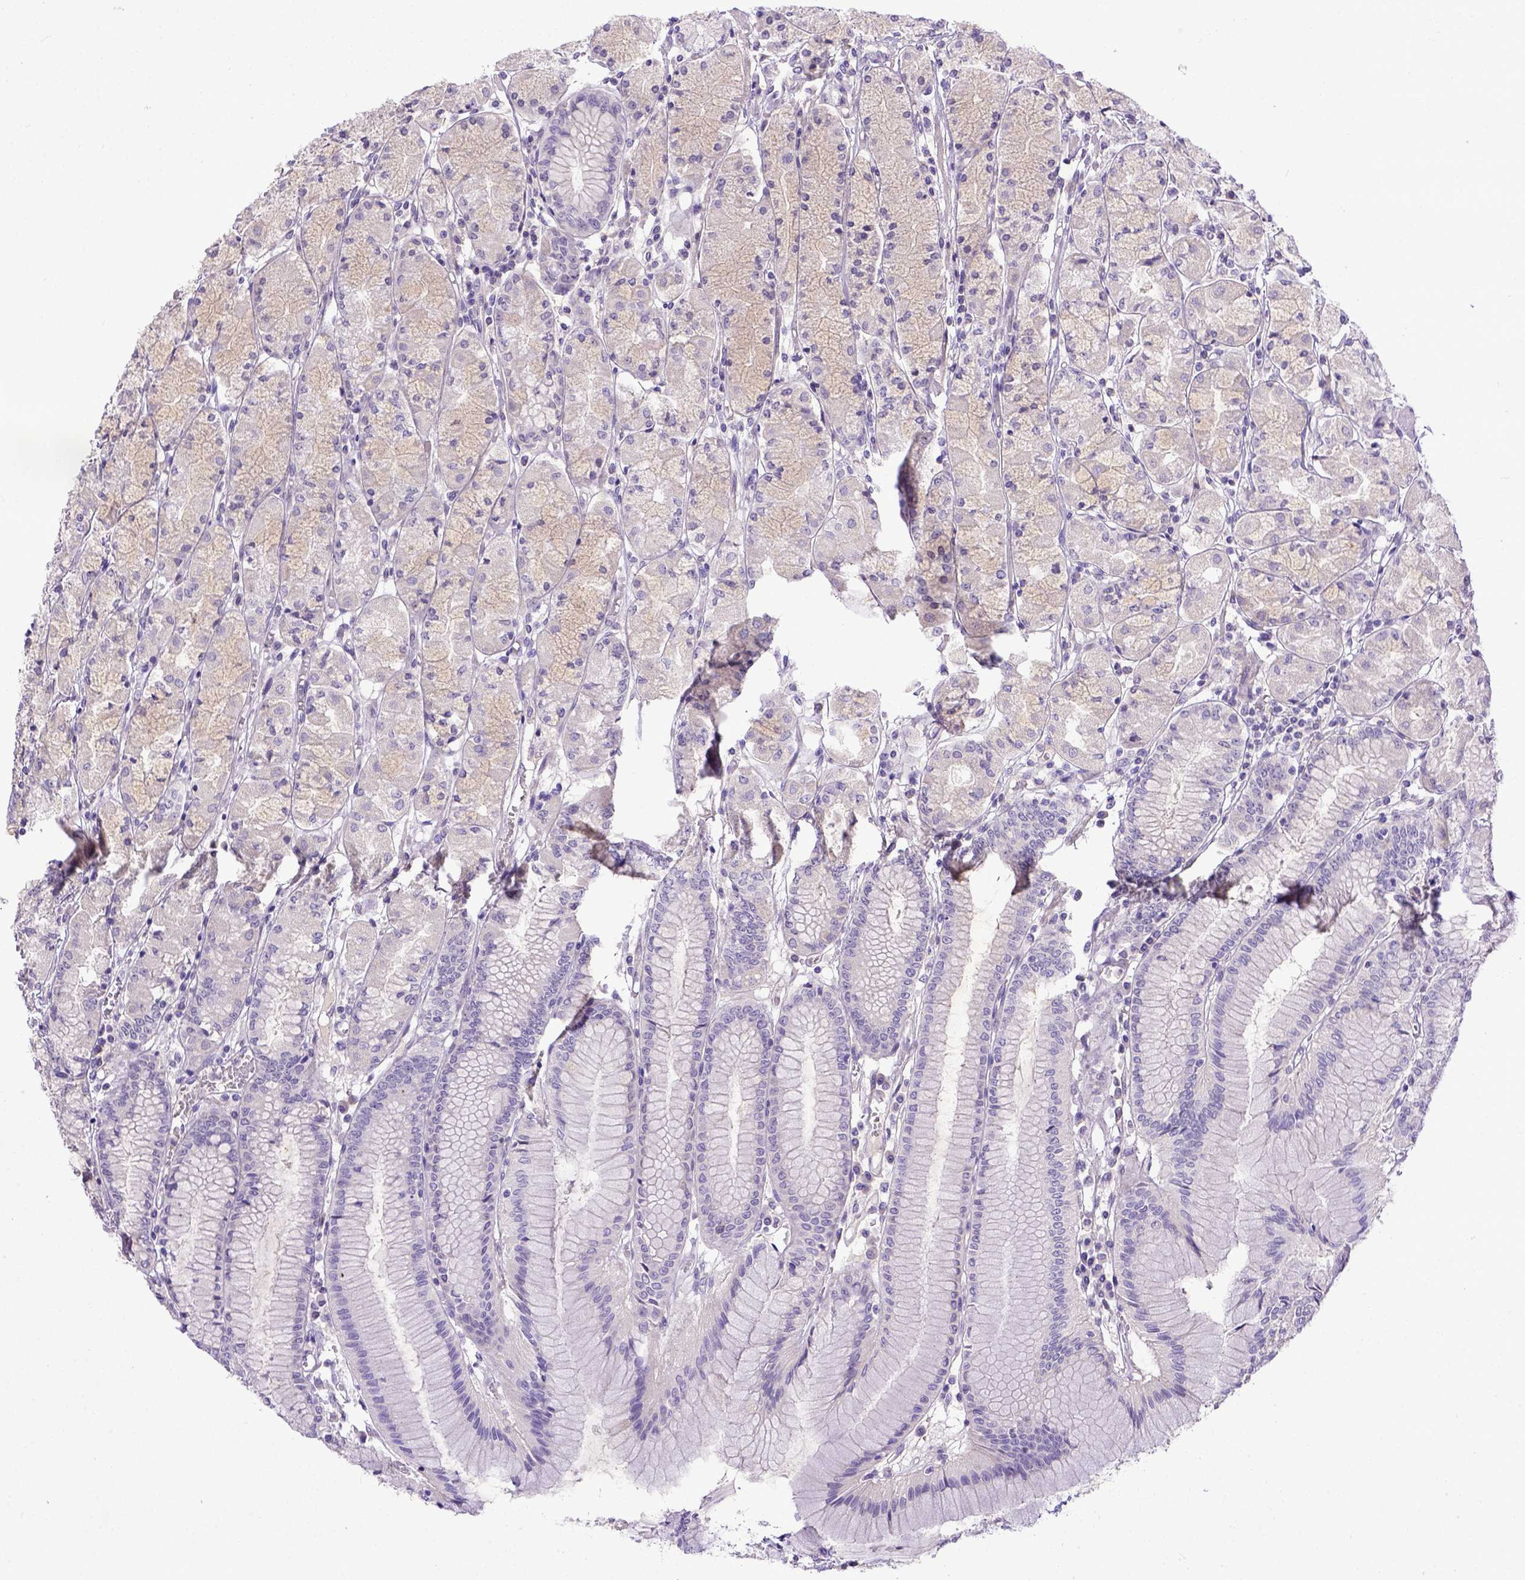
{"staining": {"intensity": "negative", "quantity": "none", "location": "none"}, "tissue": "stomach", "cell_type": "Glandular cells", "image_type": "normal", "snomed": [{"axis": "morphology", "description": "Normal tissue, NOS"}, {"axis": "topography", "description": "Stomach, upper"}], "caption": "DAB (3,3'-diaminobenzidine) immunohistochemical staining of benign stomach displays no significant expression in glandular cells.", "gene": "BTN1A1", "patient": {"sex": "male", "age": 69}}